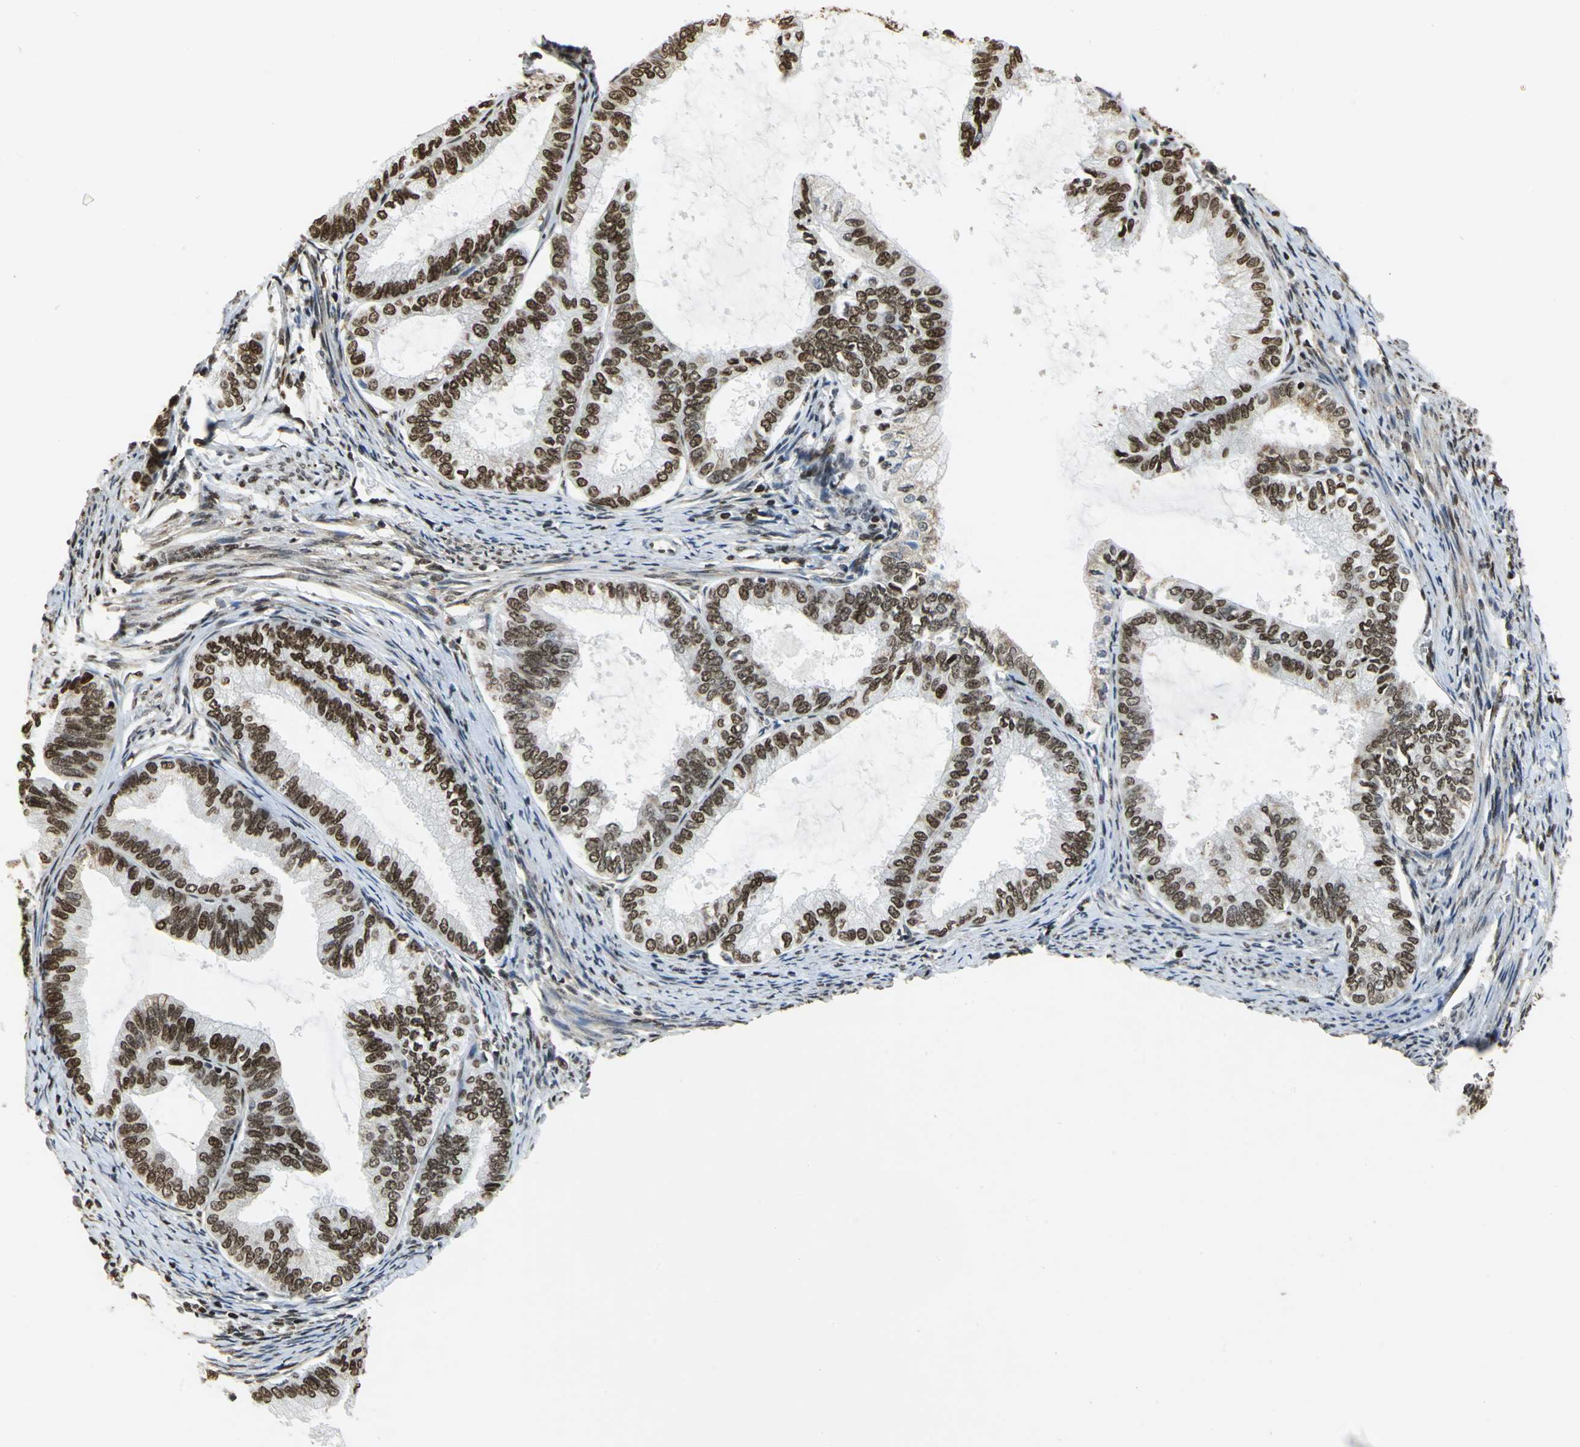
{"staining": {"intensity": "strong", "quantity": ">75%", "location": "nuclear"}, "tissue": "endometrial cancer", "cell_type": "Tumor cells", "image_type": "cancer", "snomed": [{"axis": "morphology", "description": "Adenocarcinoma, NOS"}, {"axis": "topography", "description": "Endometrium"}], "caption": "High-magnification brightfield microscopy of endometrial cancer stained with DAB (3,3'-diaminobenzidine) (brown) and counterstained with hematoxylin (blue). tumor cells exhibit strong nuclear staining is seen in about>75% of cells.", "gene": "HMGB1", "patient": {"sex": "female", "age": 86}}